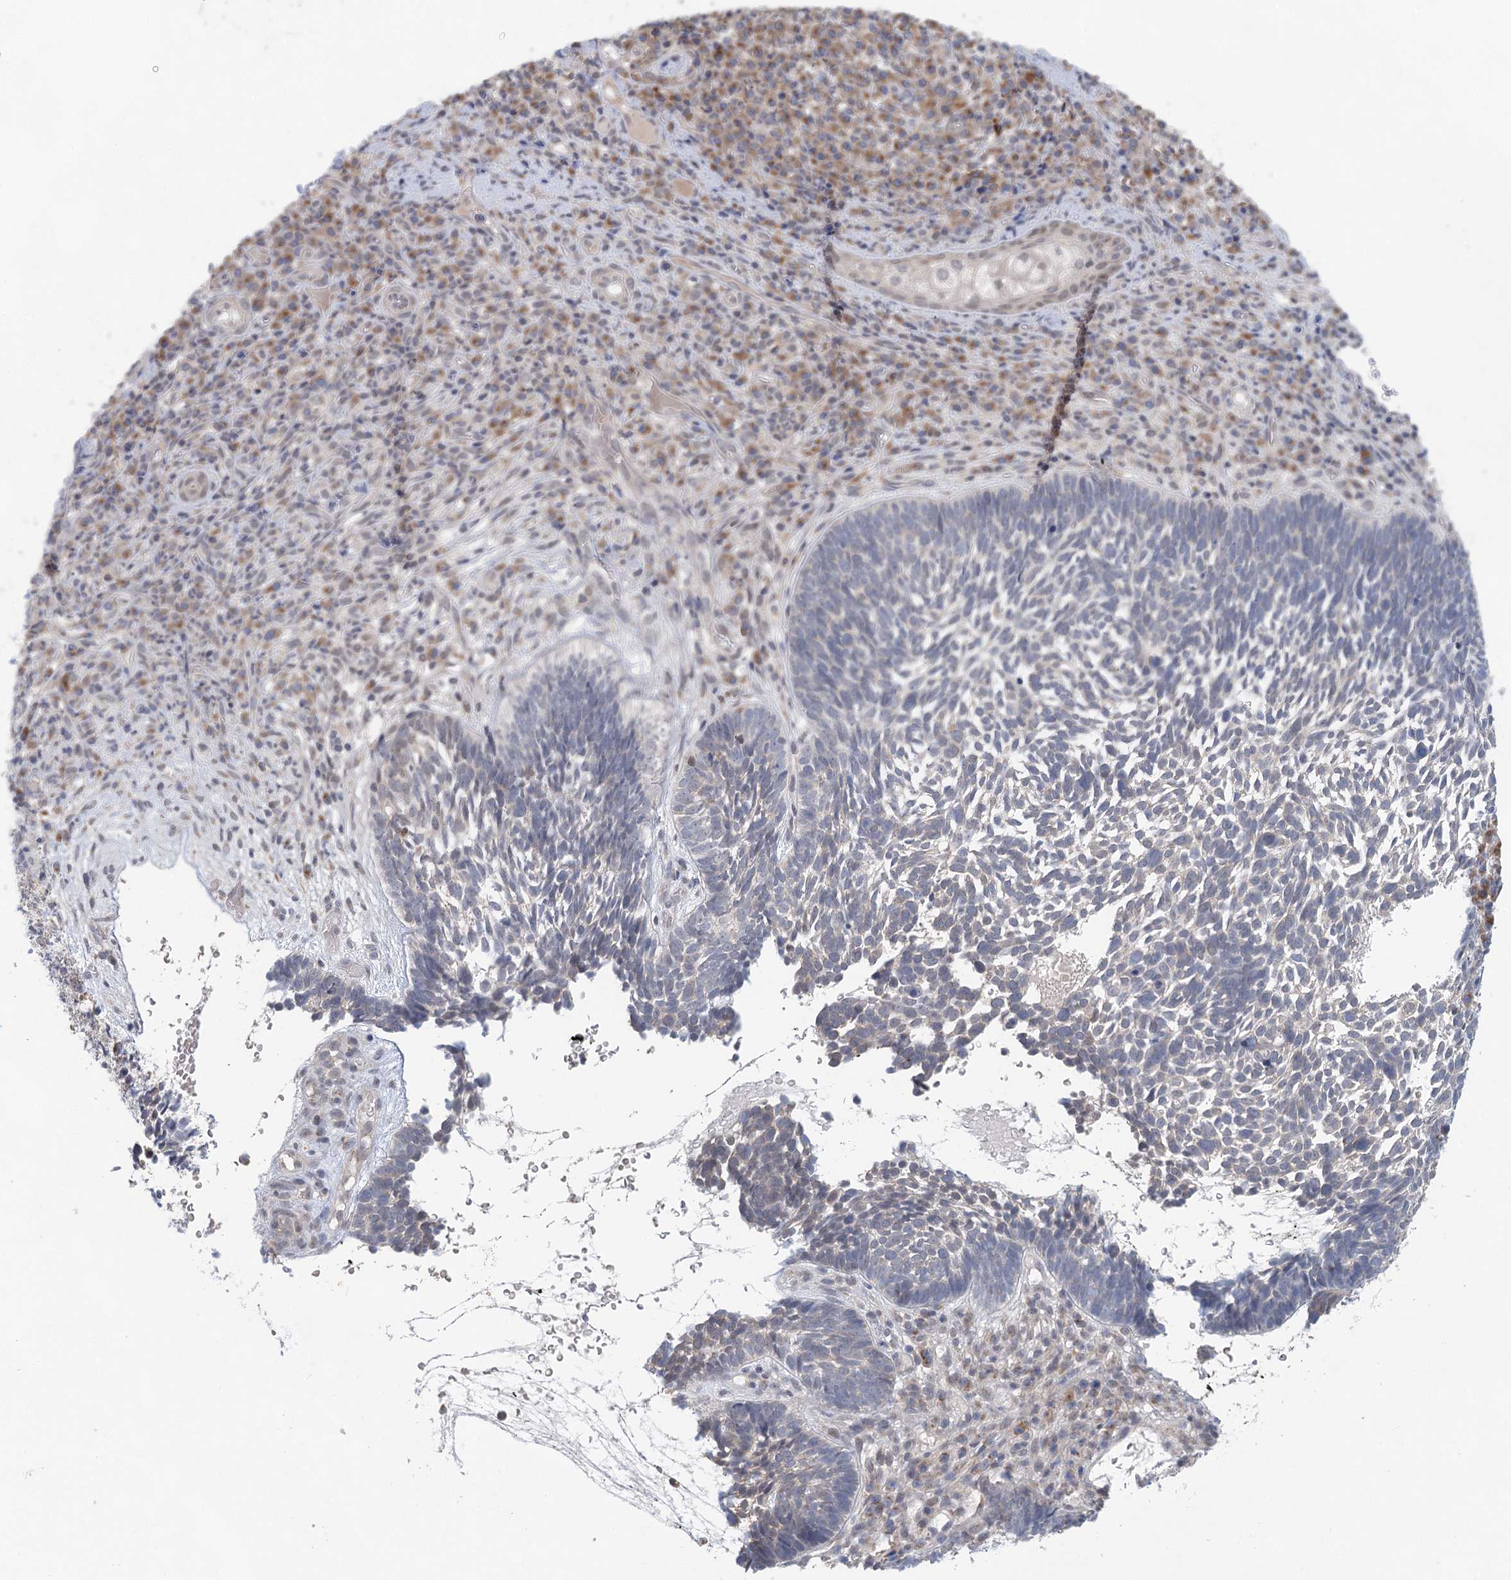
{"staining": {"intensity": "negative", "quantity": "none", "location": "none"}, "tissue": "skin cancer", "cell_type": "Tumor cells", "image_type": "cancer", "snomed": [{"axis": "morphology", "description": "Basal cell carcinoma"}, {"axis": "topography", "description": "Skin"}], "caption": "An immunohistochemistry (IHC) histopathology image of skin basal cell carcinoma is shown. There is no staining in tumor cells of skin basal cell carcinoma. (Brightfield microscopy of DAB IHC at high magnification).", "gene": "BLTP1", "patient": {"sex": "male", "age": 88}}